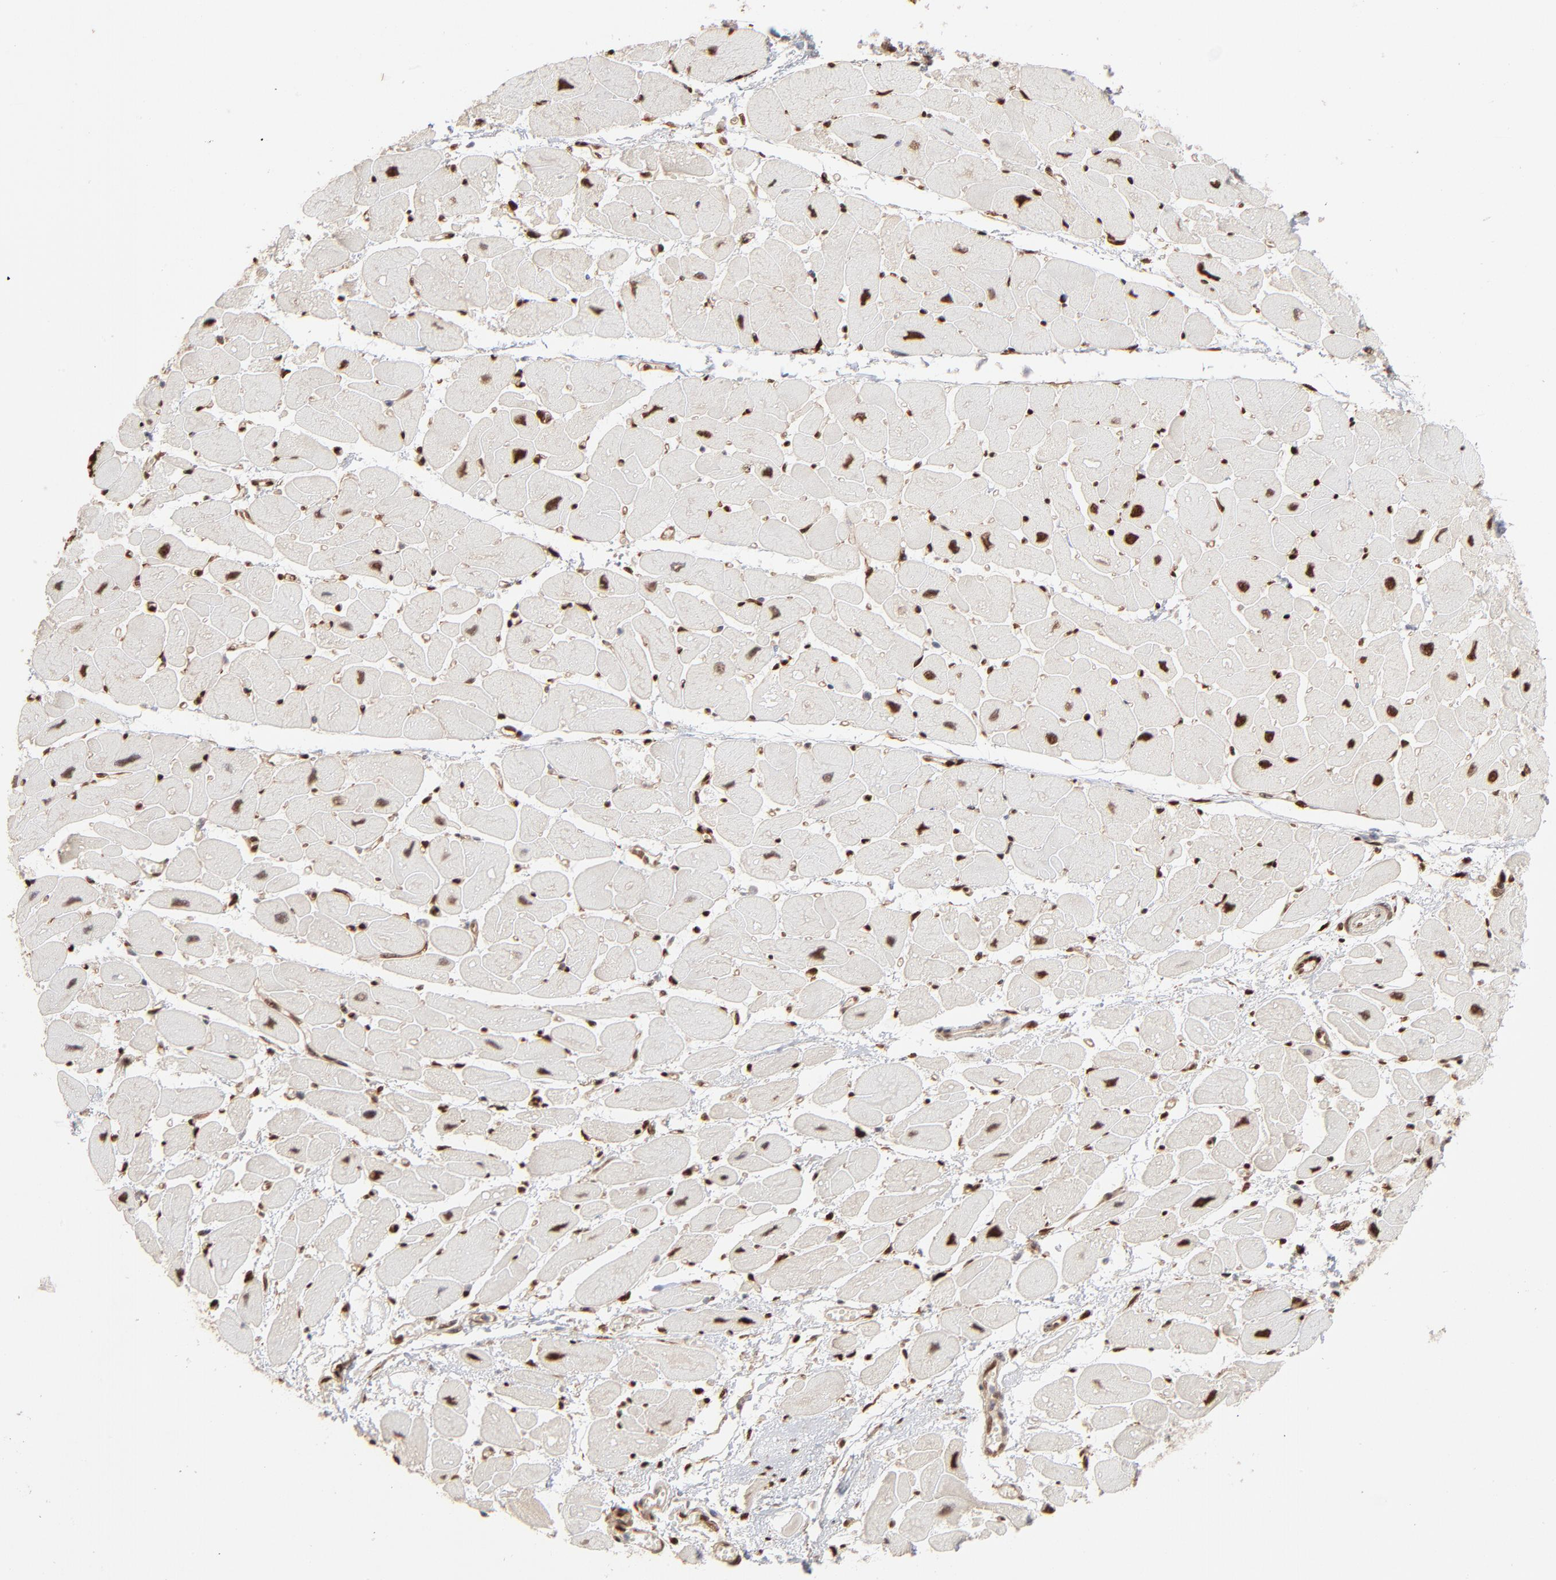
{"staining": {"intensity": "strong", "quantity": ">75%", "location": "nuclear"}, "tissue": "heart muscle", "cell_type": "Cardiomyocytes", "image_type": "normal", "snomed": [{"axis": "morphology", "description": "Normal tissue, NOS"}, {"axis": "topography", "description": "Heart"}], "caption": "Protein expression analysis of normal human heart muscle reveals strong nuclear positivity in approximately >75% of cardiomyocytes. Immunohistochemistry stains the protein in brown and the nuclei are stained blue.", "gene": "NFIB", "patient": {"sex": "female", "age": 54}}